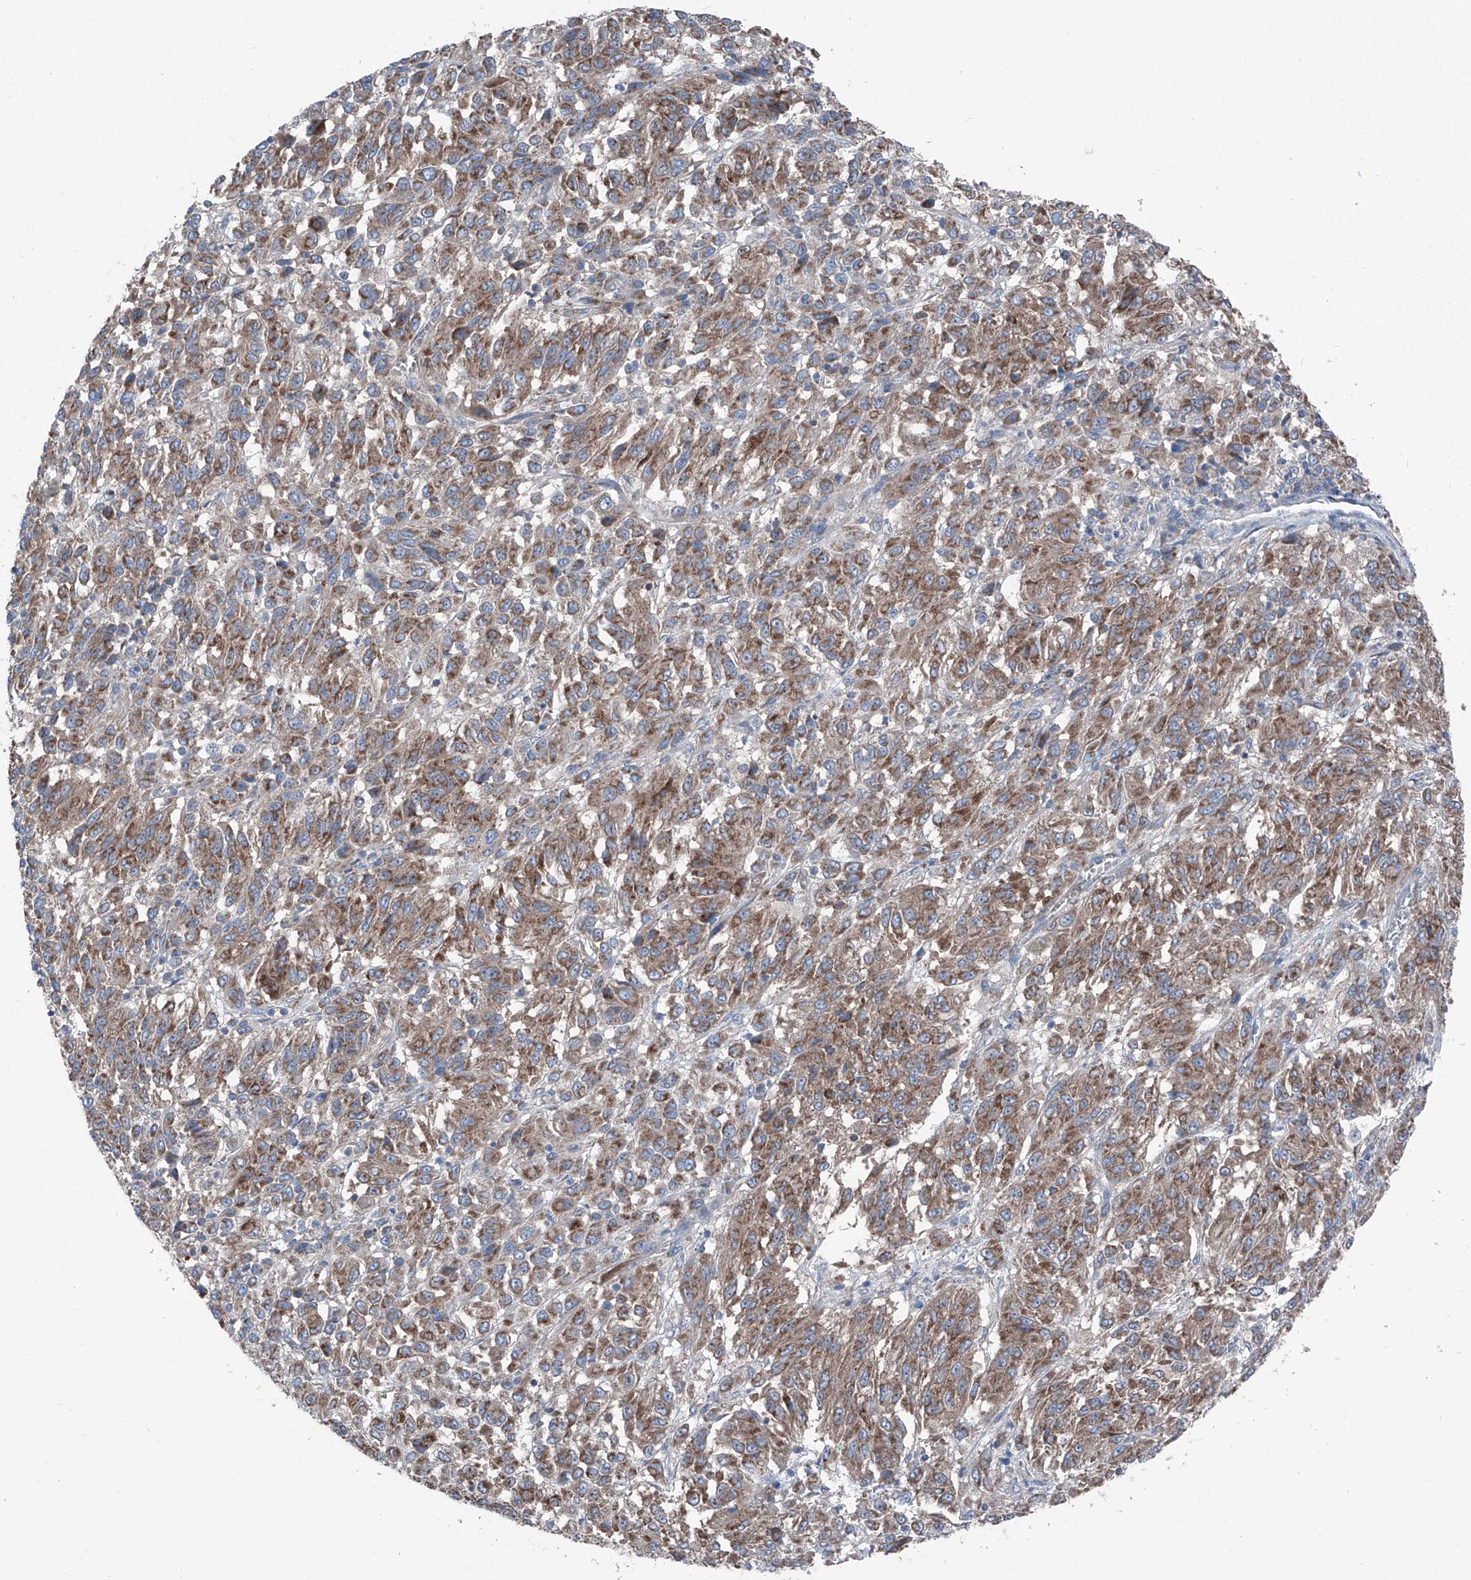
{"staining": {"intensity": "moderate", "quantity": ">75%", "location": "cytoplasmic/membranous"}, "tissue": "melanoma", "cell_type": "Tumor cells", "image_type": "cancer", "snomed": [{"axis": "morphology", "description": "Malignant melanoma, Metastatic site"}, {"axis": "topography", "description": "Lung"}], "caption": "Immunohistochemistry of human malignant melanoma (metastatic site) reveals medium levels of moderate cytoplasmic/membranous expression in approximately >75% of tumor cells.", "gene": "GPAT3", "patient": {"sex": "male", "age": 64}}